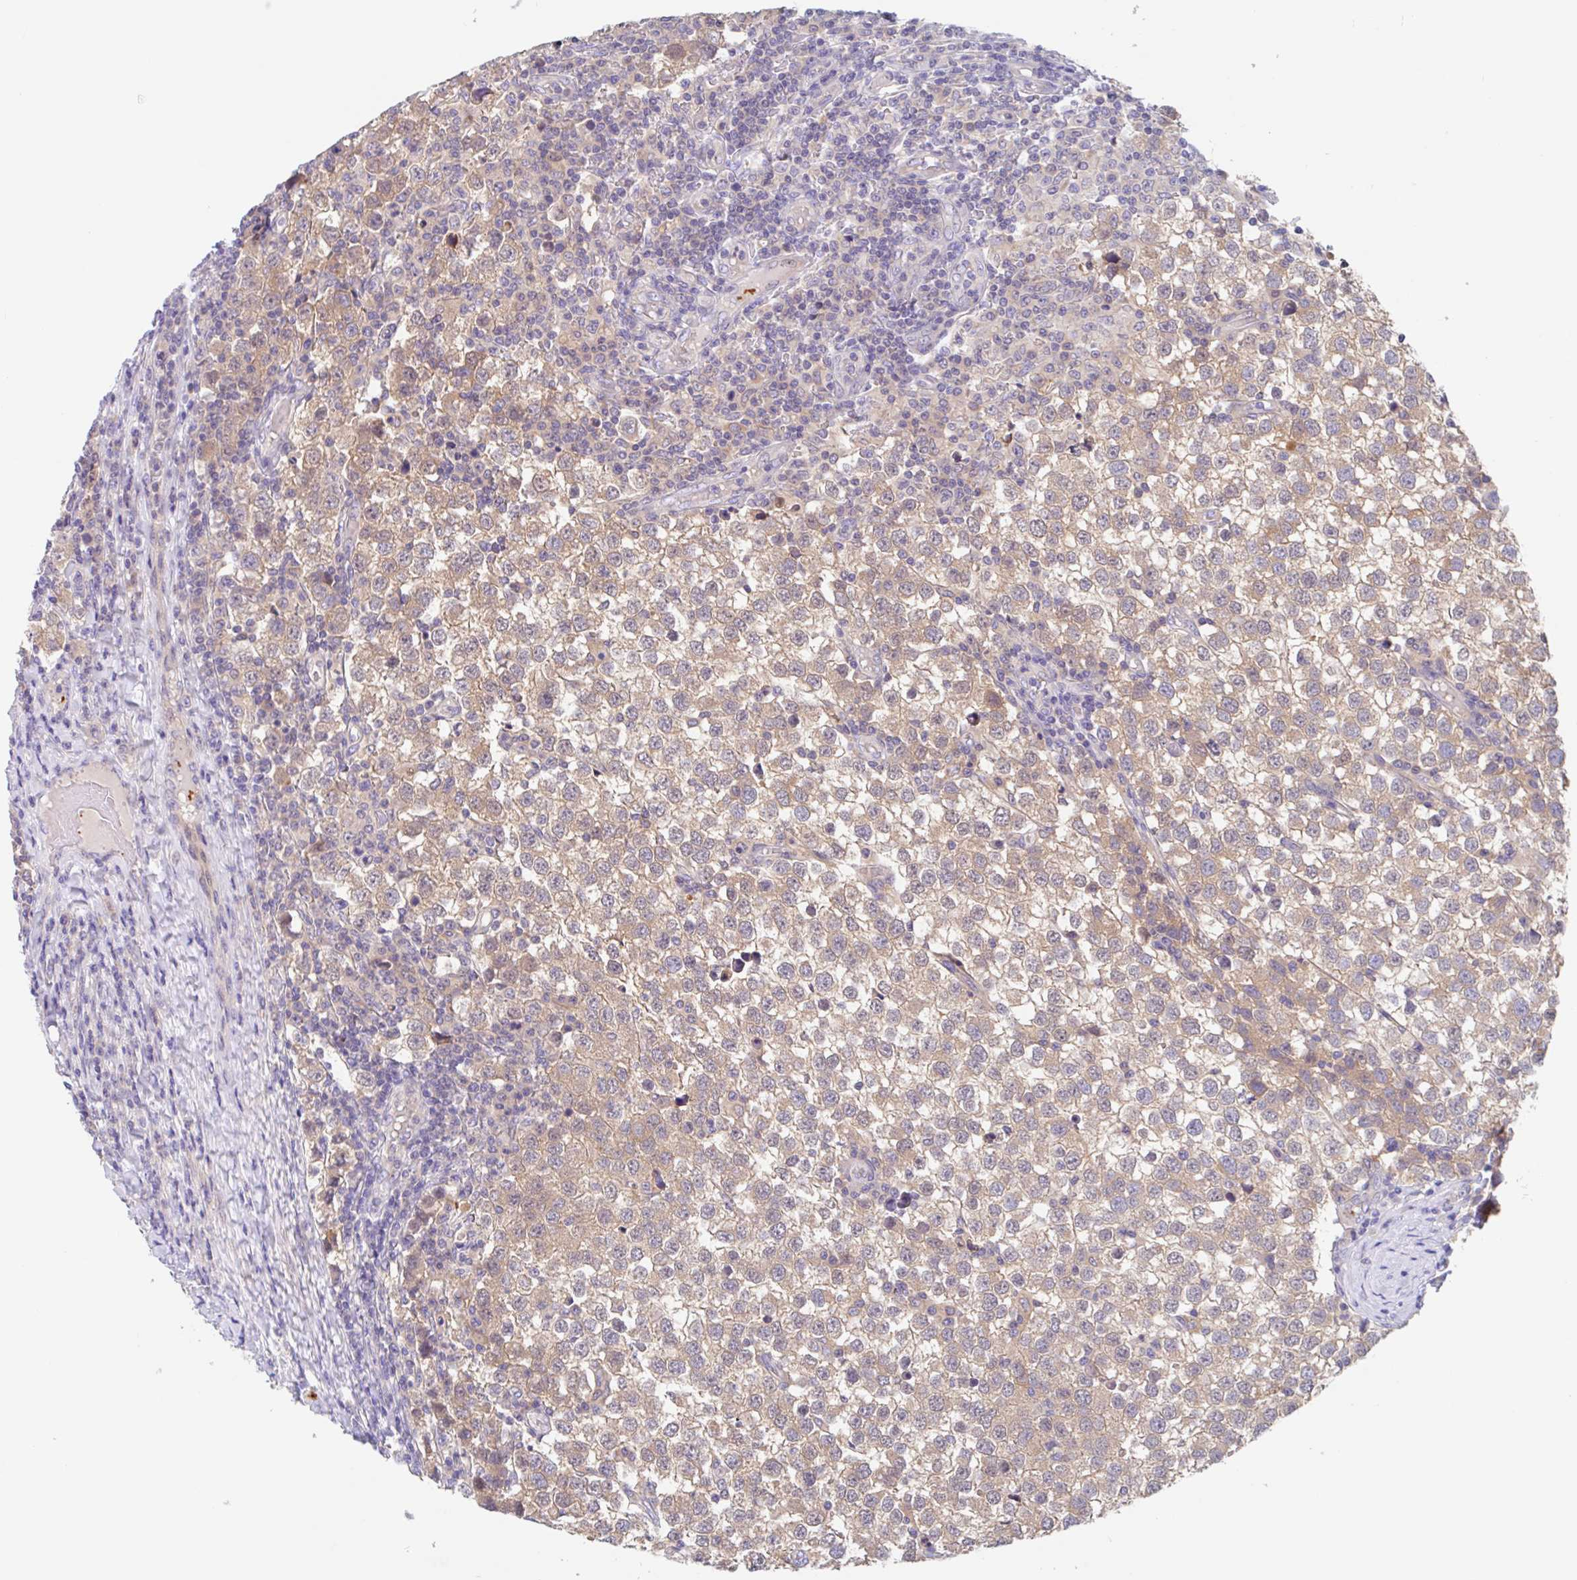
{"staining": {"intensity": "moderate", "quantity": ">75%", "location": "cytoplasmic/membranous"}, "tissue": "testis cancer", "cell_type": "Tumor cells", "image_type": "cancer", "snomed": [{"axis": "morphology", "description": "Seminoma, NOS"}, {"axis": "topography", "description": "Testis"}], "caption": "Testis seminoma stained for a protein exhibits moderate cytoplasmic/membranous positivity in tumor cells.", "gene": "TMEM86A", "patient": {"sex": "male", "age": 34}}